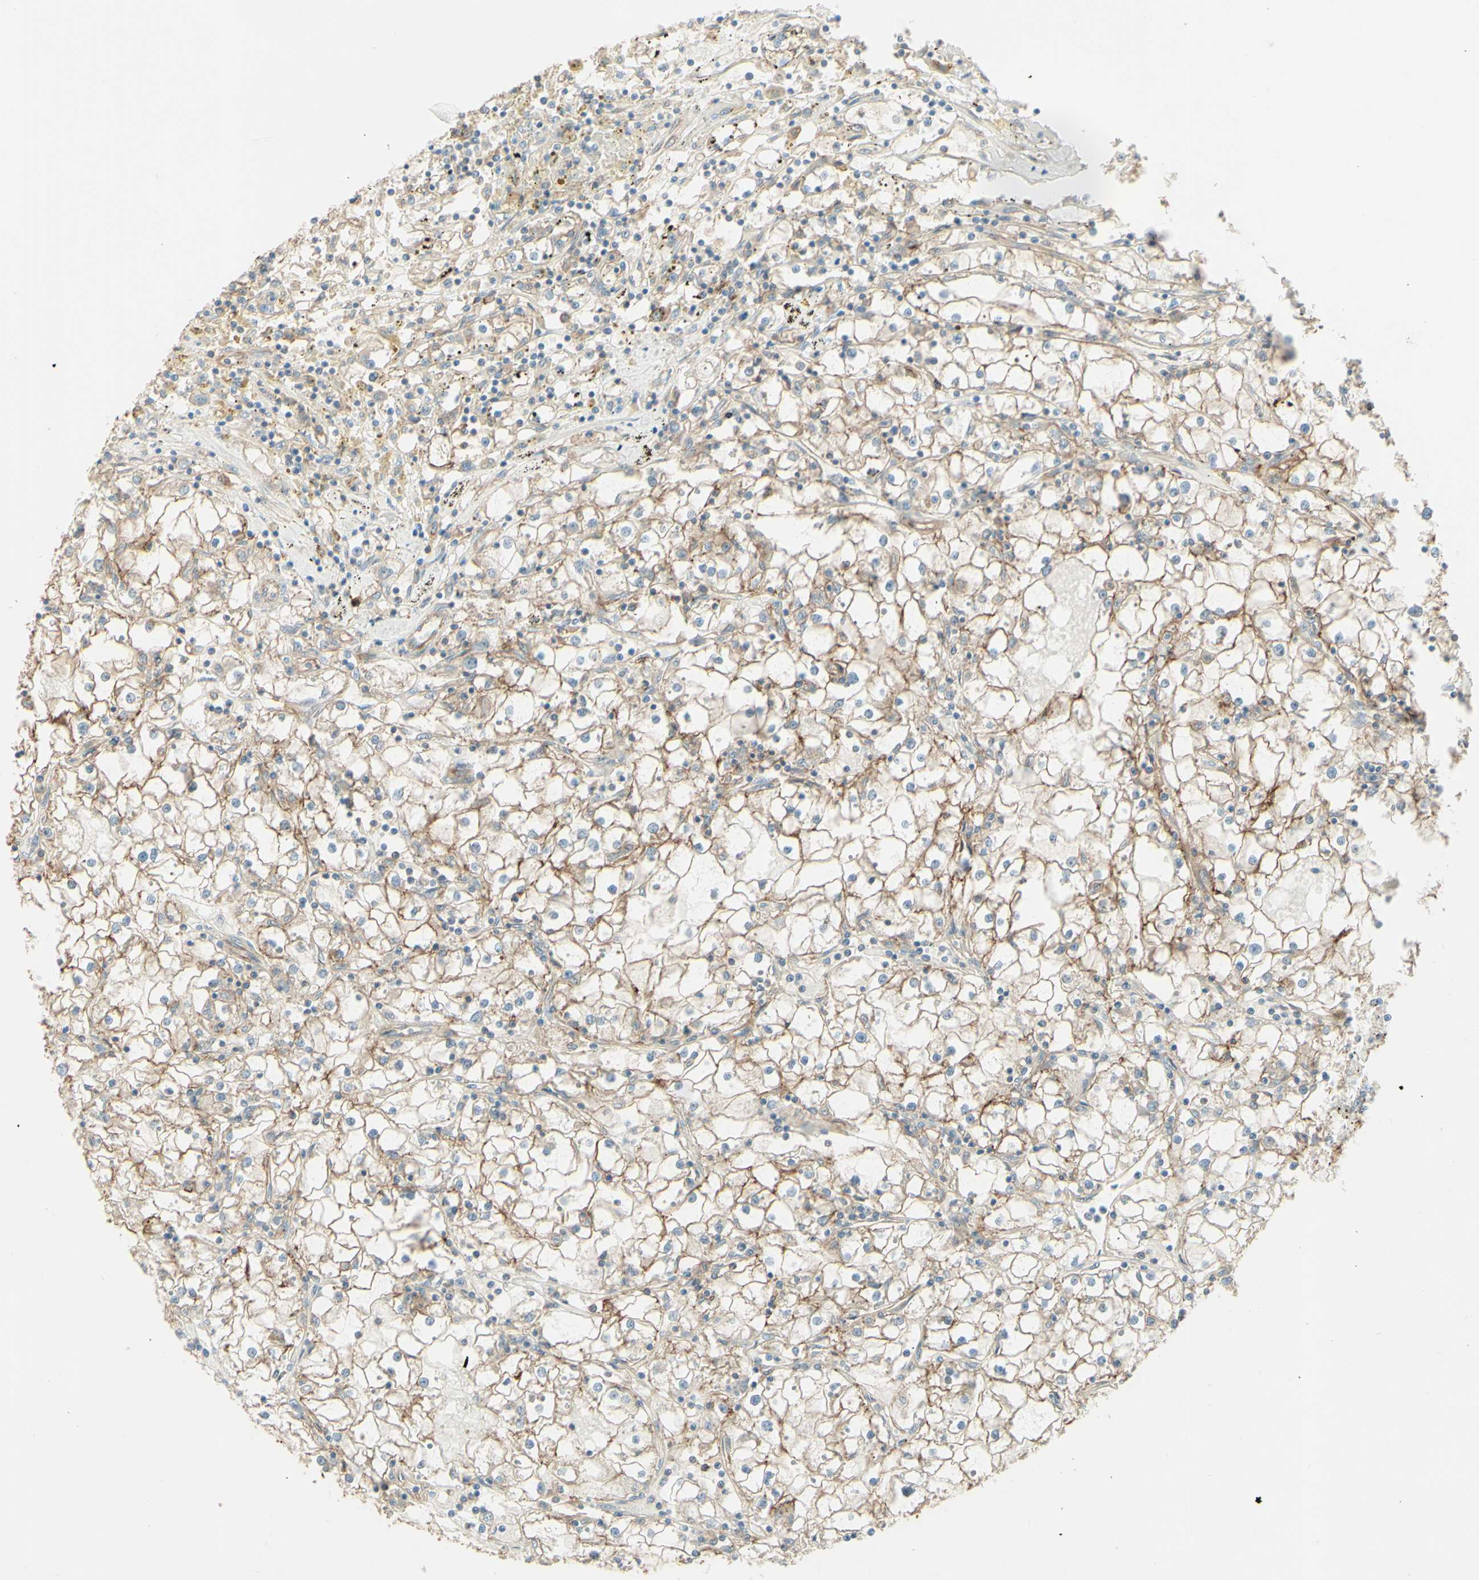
{"staining": {"intensity": "weak", "quantity": ">75%", "location": "cytoplasmic/membranous"}, "tissue": "renal cancer", "cell_type": "Tumor cells", "image_type": "cancer", "snomed": [{"axis": "morphology", "description": "Adenocarcinoma, NOS"}, {"axis": "topography", "description": "Kidney"}], "caption": "Adenocarcinoma (renal) stained for a protein (brown) reveals weak cytoplasmic/membranous positive expression in approximately >75% of tumor cells.", "gene": "RNF149", "patient": {"sex": "male", "age": 56}}